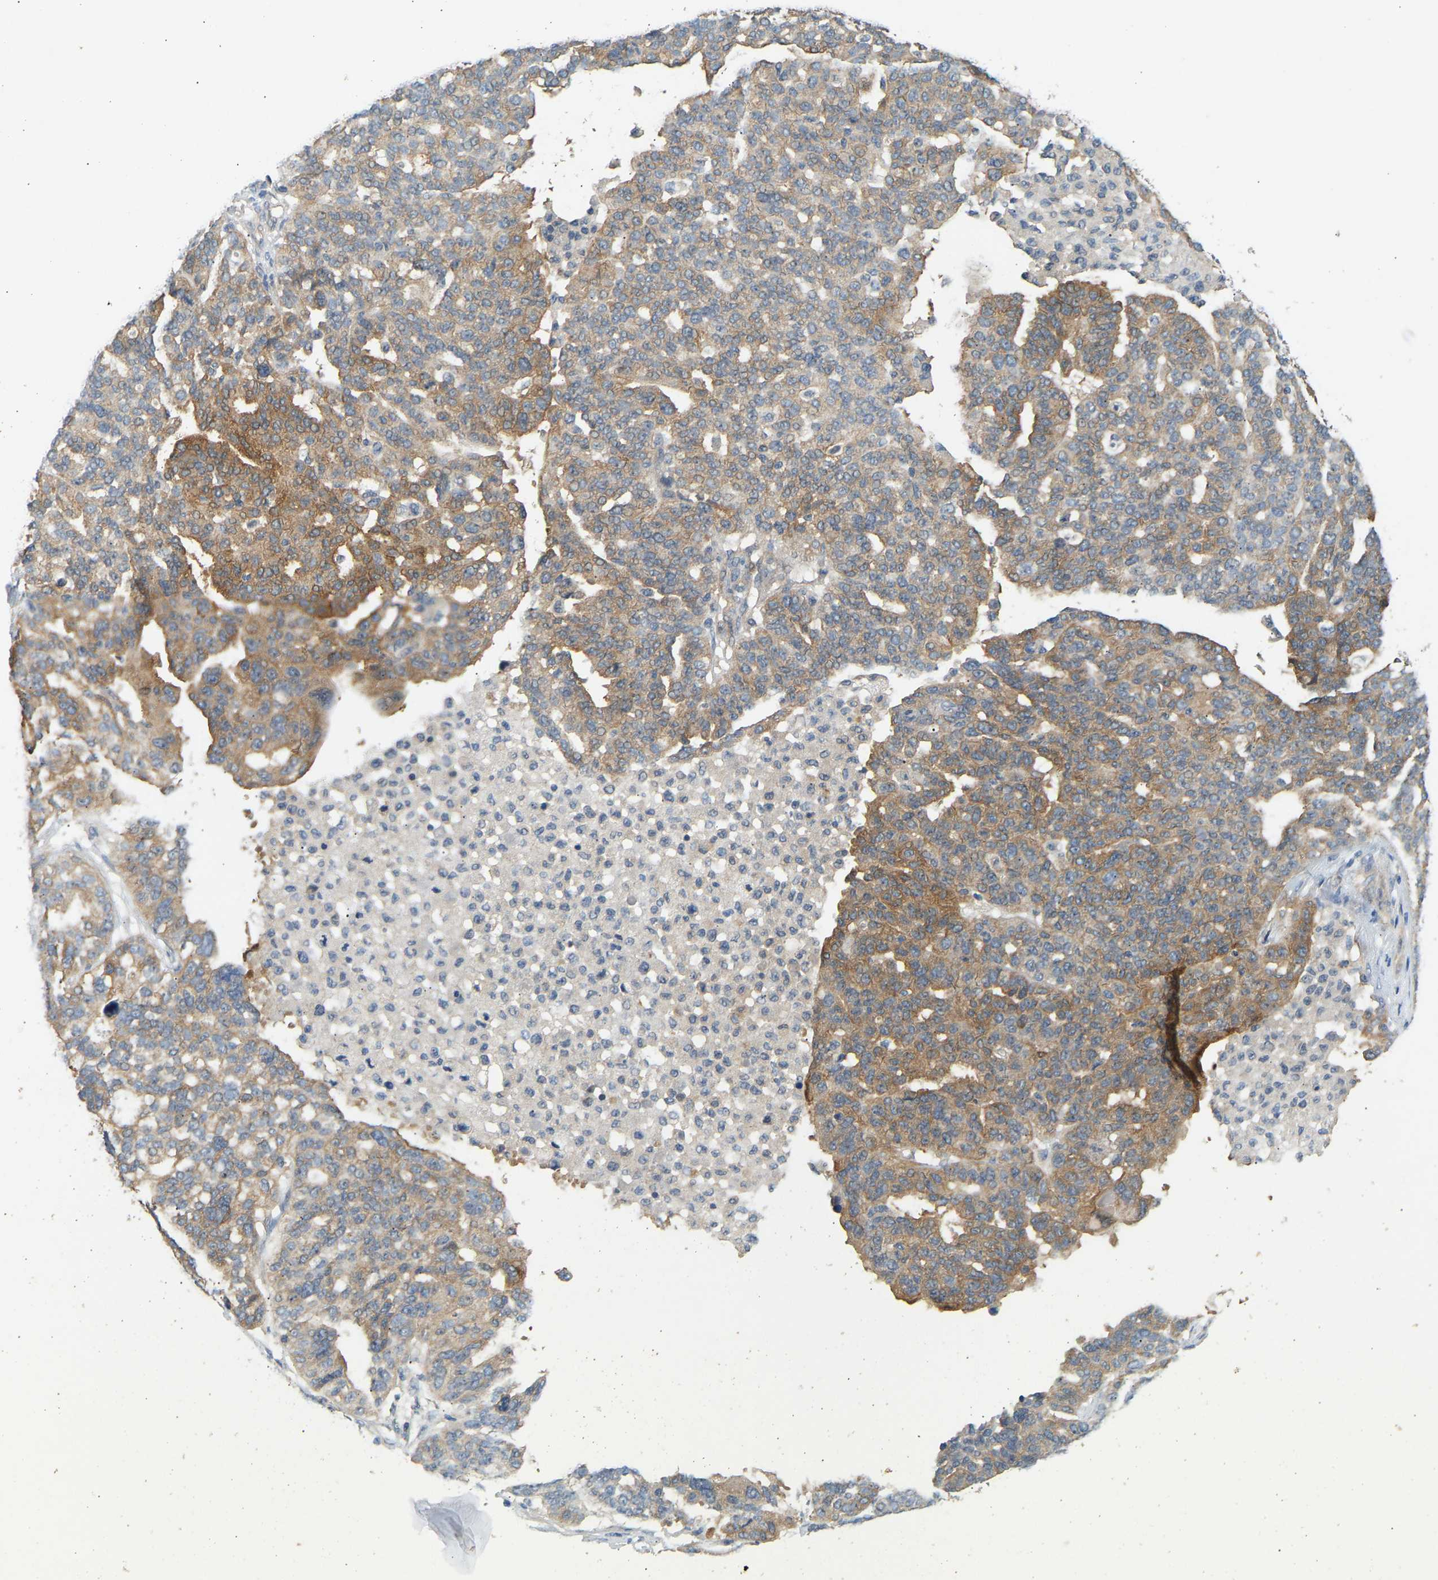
{"staining": {"intensity": "moderate", "quantity": "25%-75%", "location": "cytoplasmic/membranous"}, "tissue": "ovarian cancer", "cell_type": "Tumor cells", "image_type": "cancer", "snomed": [{"axis": "morphology", "description": "Cystadenocarcinoma, serous, NOS"}, {"axis": "topography", "description": "Ovary"}], "caption": "The image exhibits immunohistochemical staining of serous cystadenocarcinoma (ovarian). There is moderate cytoplasmic/membranous expression is appreciated in about 25%-75% of tumor cells.", "gene": "RGL1", "patient": {"sex": "female", "age": 59}}